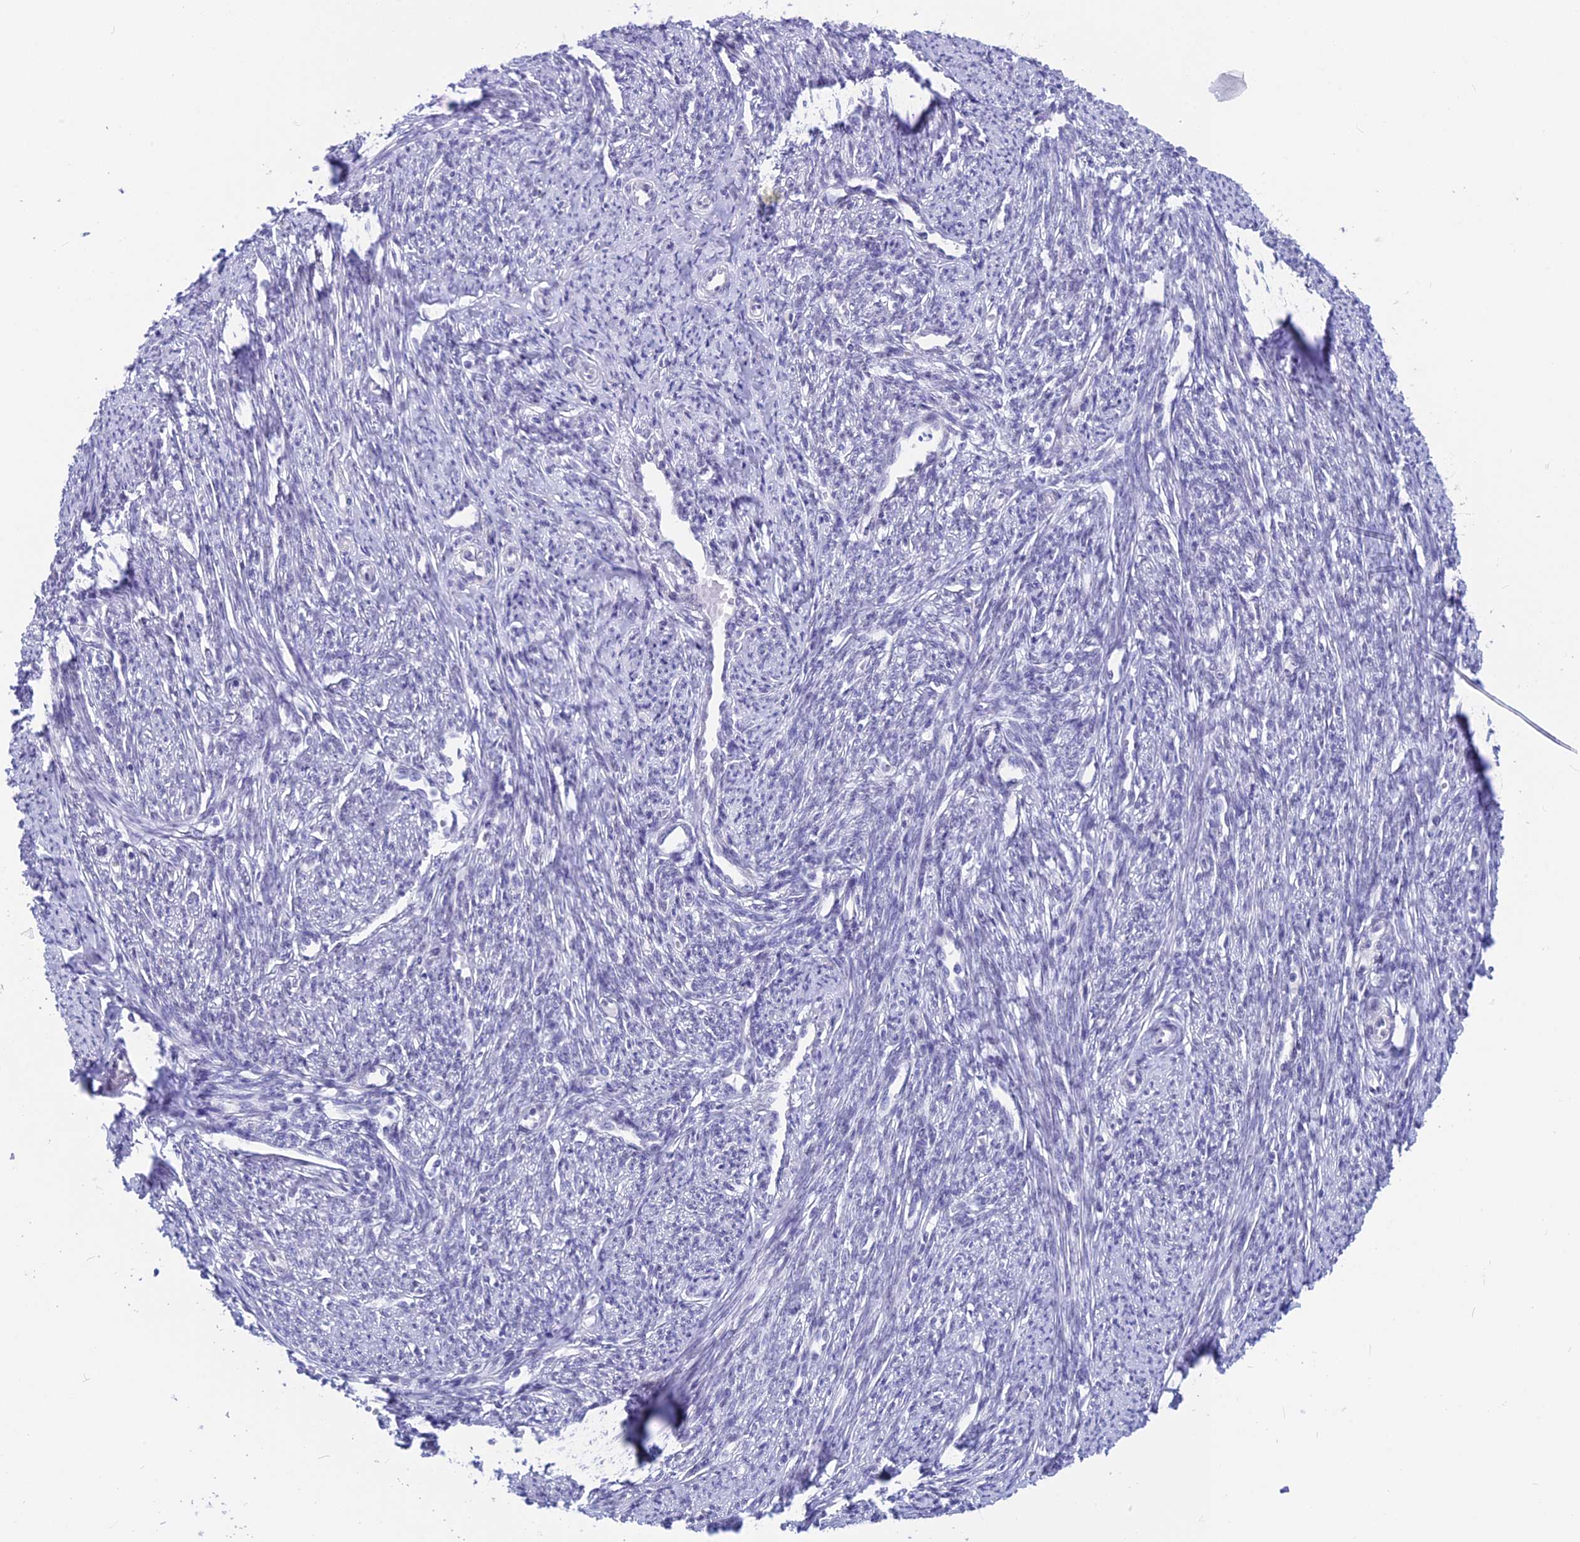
{"staining": {"intensity": "negative", "quantity": "none", "location": "none"}, "tissue": "smooth muscle", "cell_type": "Smooth muscle cells", "image_type": "normal", "snomed": [{"axis": "morphology", "description": "Normal tissue, NOS"}, {"axis": "topography", "description": "Smooth muscle"}, {"axis": "topography", "description": "Uterus"}], "caption": "IHC image of normal smooth muscle: human smooth muscle stained with DAB shows no significant protein expression in smooth muscle cells. Nuclei are stained in blue.", "gene": "SRSF5", "patient": {"sex": "female", "age": 59}}